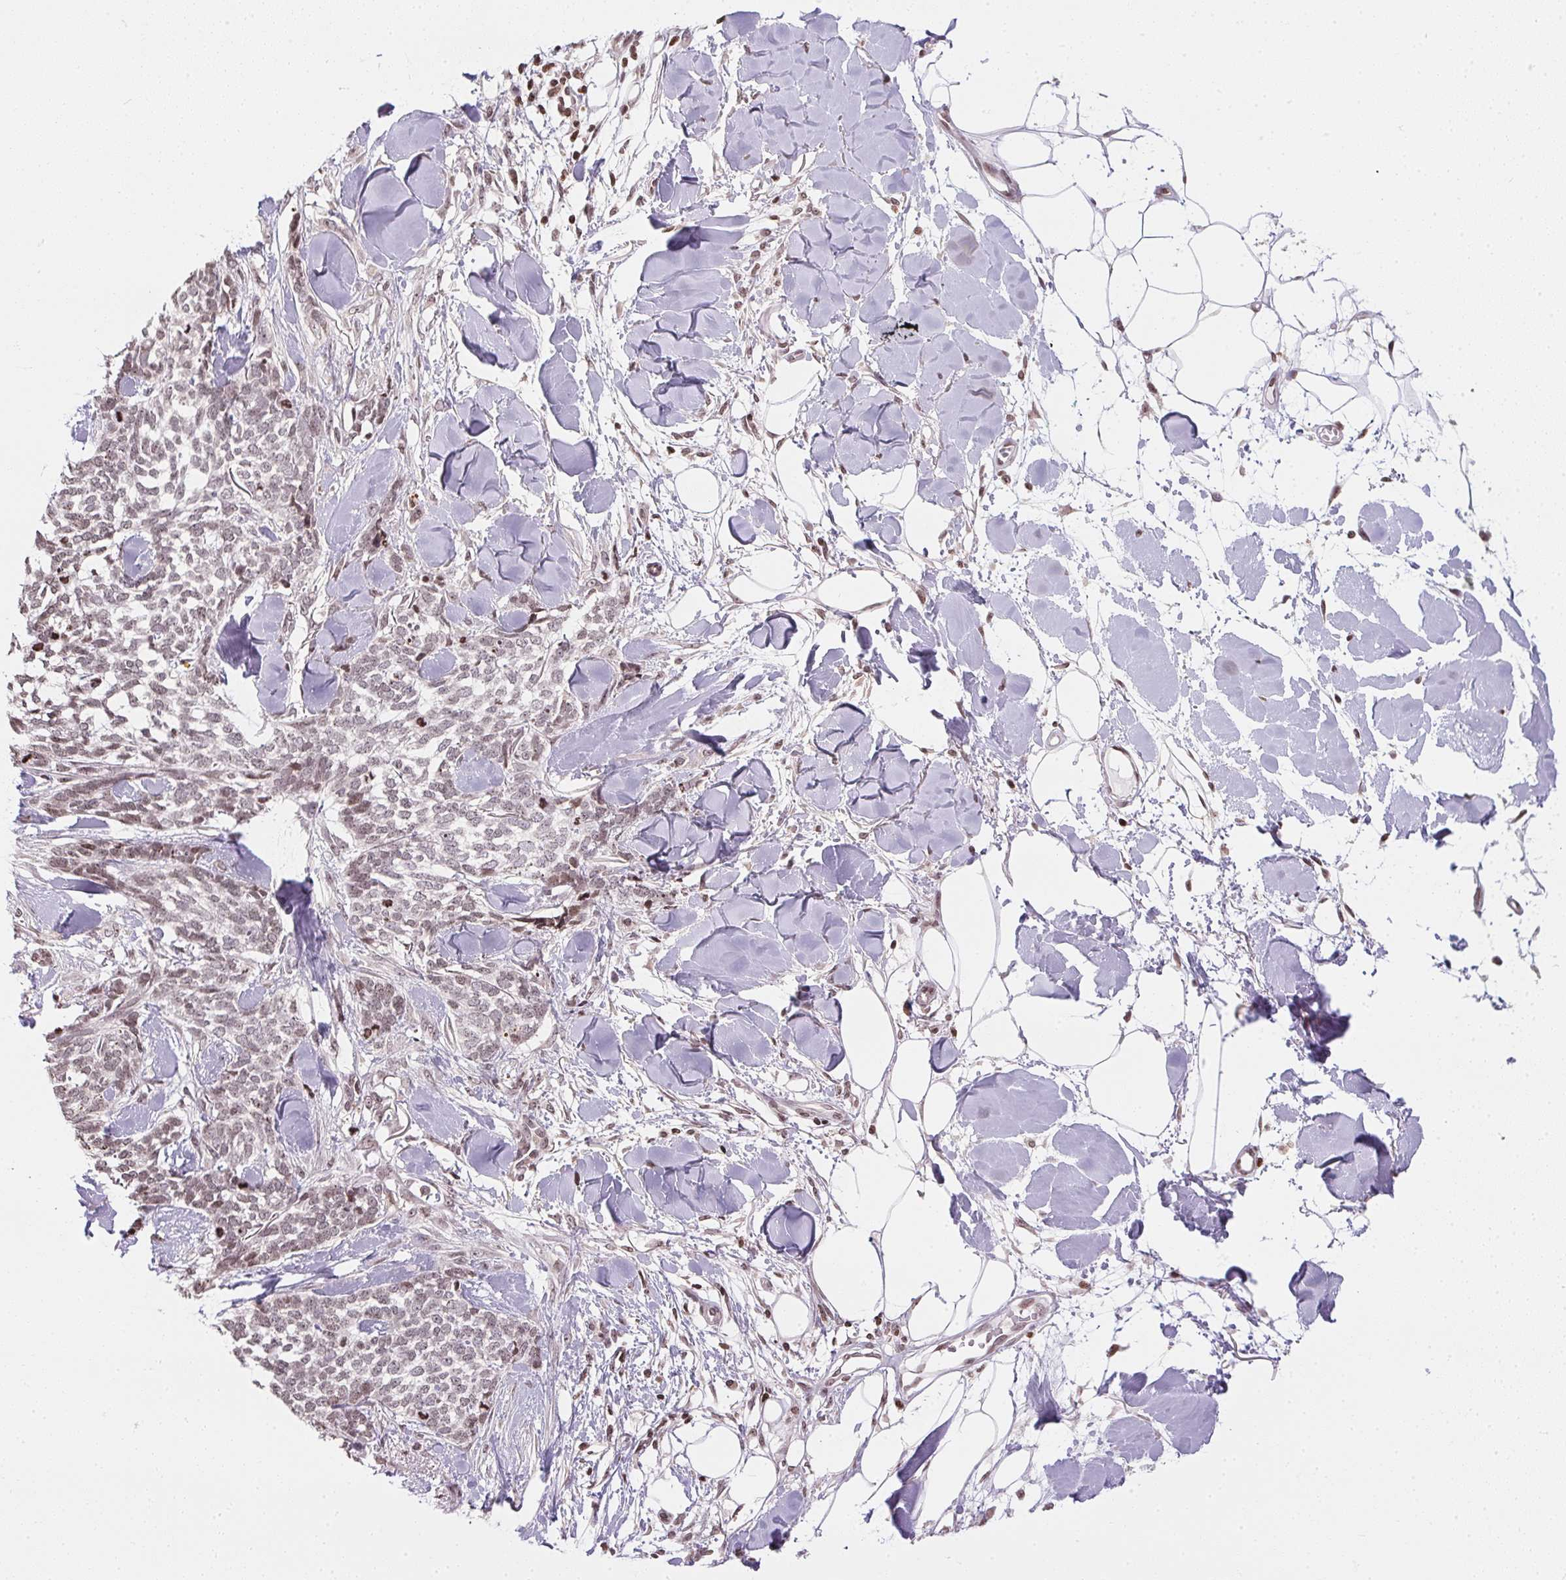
{"staining": {"intensity": "weak", "quantity": ">75%", "location": "nuclear"}, "tissue": "skin cancer", "cell_type": "Tumor cells", "image_type": "cancer", "snomed": [{"axis": "morphology", "description": "Basal cell carcinoma"}, {"axis": "topography", "description": "Skin"}], "caption": "A brown stain highlights weak nuclear positivity of a protein in basal cell carcinoma (skin) tumor cells.", "gene": "RNF181", "patient": {"sex": "female", "age": 59}}